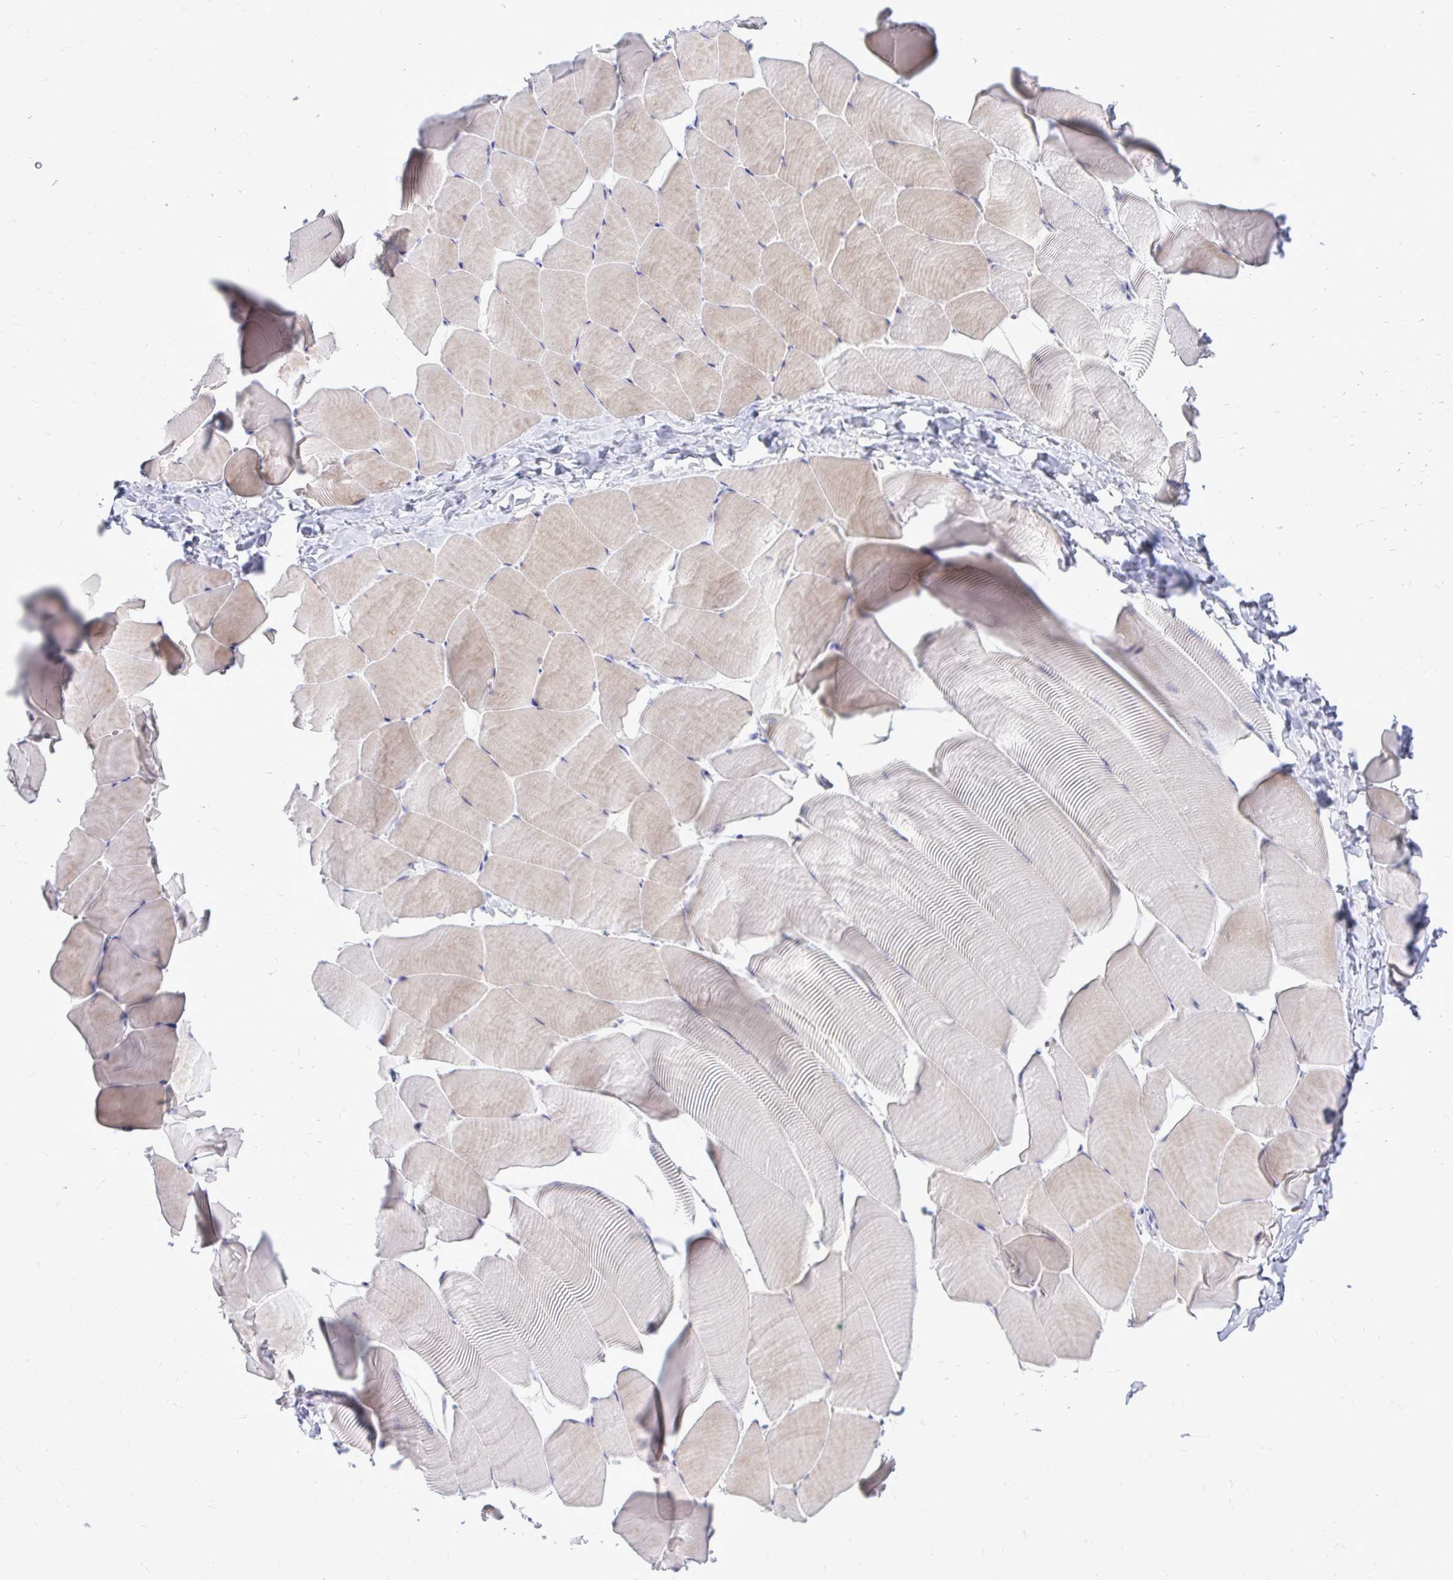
{"staining": {"intensity": "weak", "quantity": "25%-75%", "location": "cytoplasmic/membranous"}, "tissue": "skeletal muscle", "cell_type": "Myocytes", "image_type": "normal", "snomed": [{"axis": "morphology", "description": "Normal tissue, NOS"}, {"axis": "topography", "description": "Skeletal muscle"}], "caption": "Myocytes show low levels of weak cytoplasmic/membranous expression in about 25%-75% of cells in unremarkable skeletal muscle.", "gene": "OR8D1", "patient": {"sex": "male", "age": 25}}